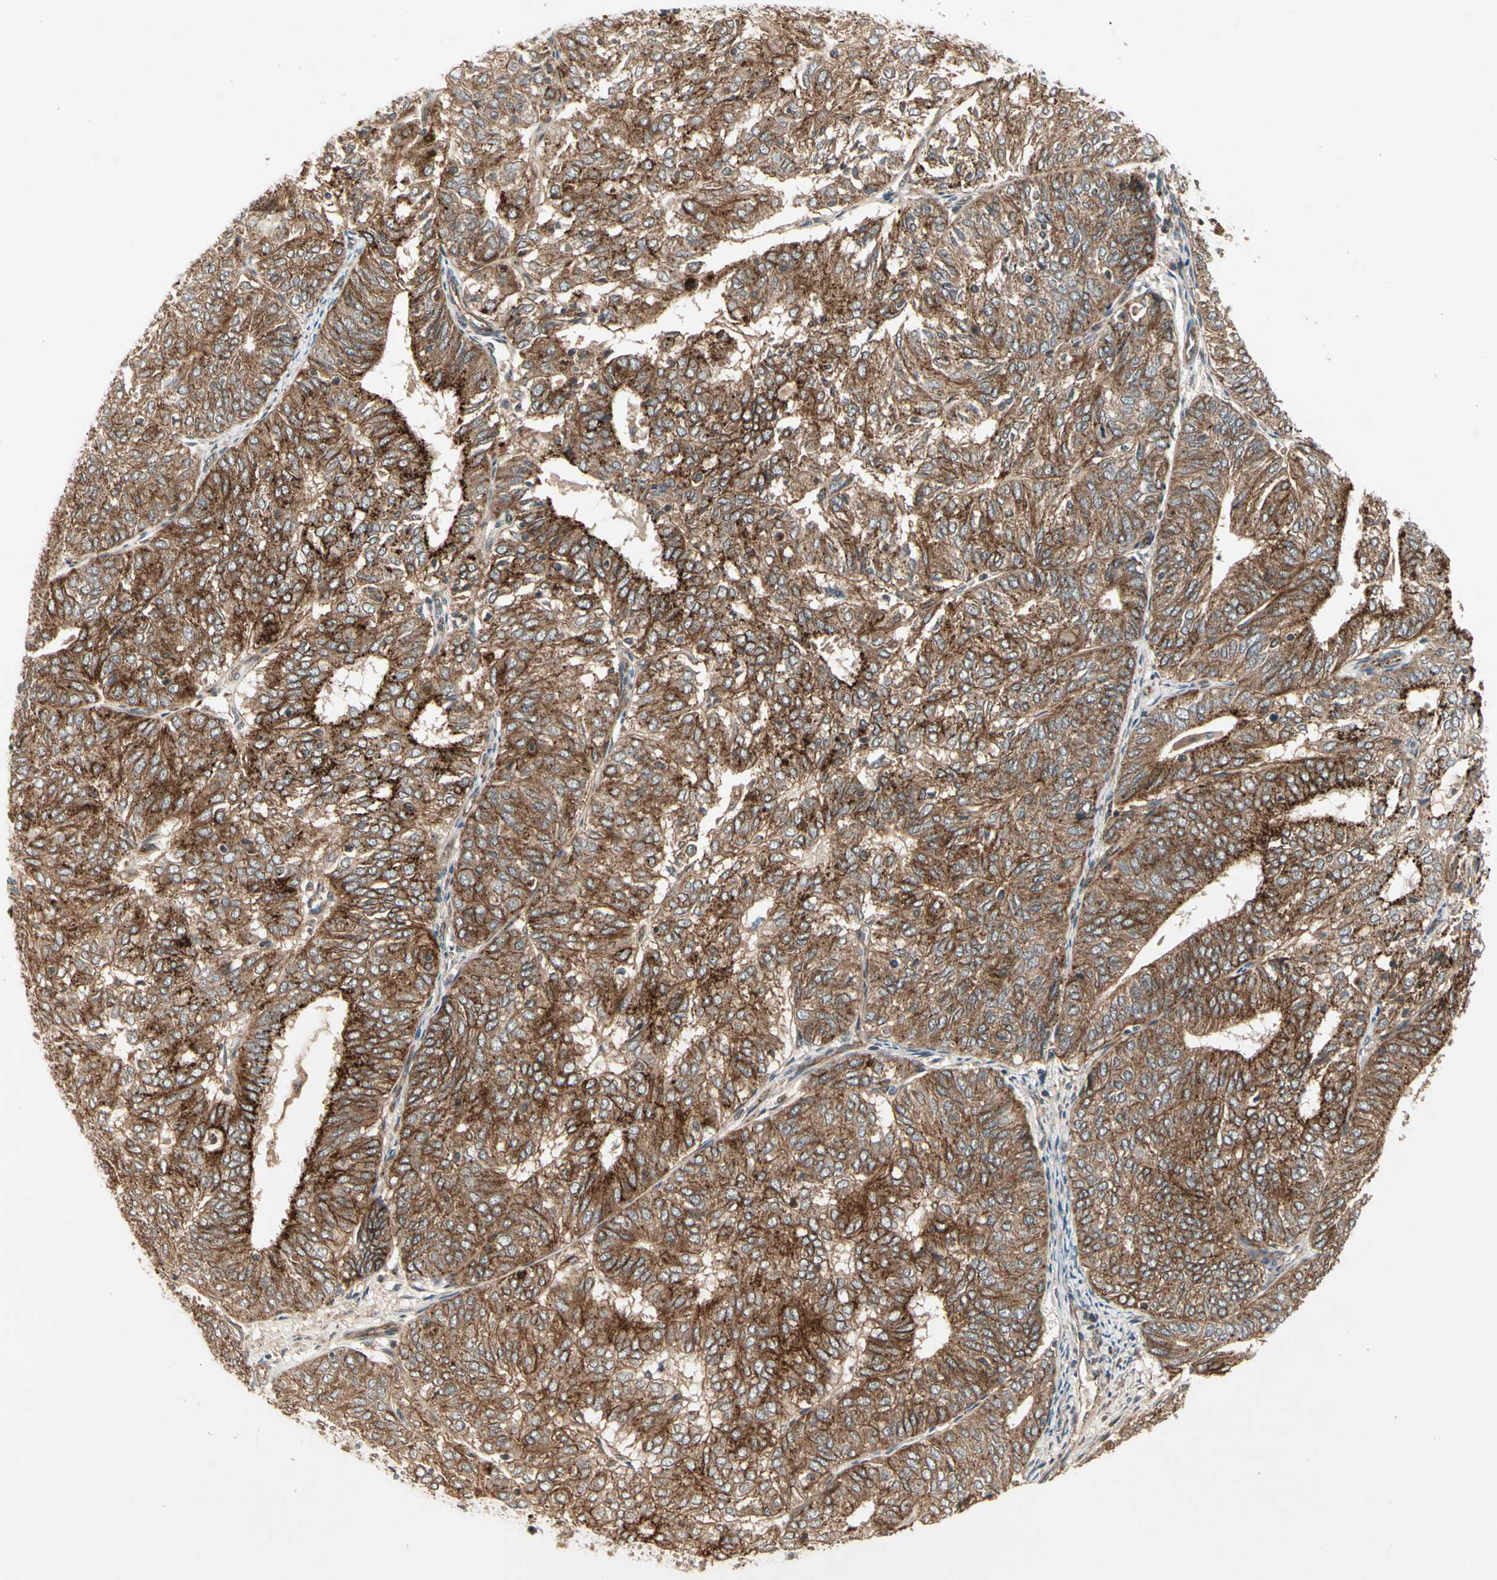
{"staining": {"intensity": "strong", "quantity": ">75%", "location": "cytoplasmic/membranous"}, "tissue": "endometrial cancer", "cell_type": "Tumor cells", "image_type": "cancer", "snomed": [{"axis": "morphology", "description": "Adenocarcinoma, NOS"}, {"axis": "topography", "description": "Uterus"}], "caption": "DAB (3,3'-diaminobenzidine) immunohistochemical staining of human endometrial adenocarcinoma demonstrates strong cytoplasmic/membranous protein positivity in about >75% of tumor cells. (IHC, brightfield microscopy, high magnification).", "gene": "FLOT1", "patient": {"sex": "female", "age": 60}}